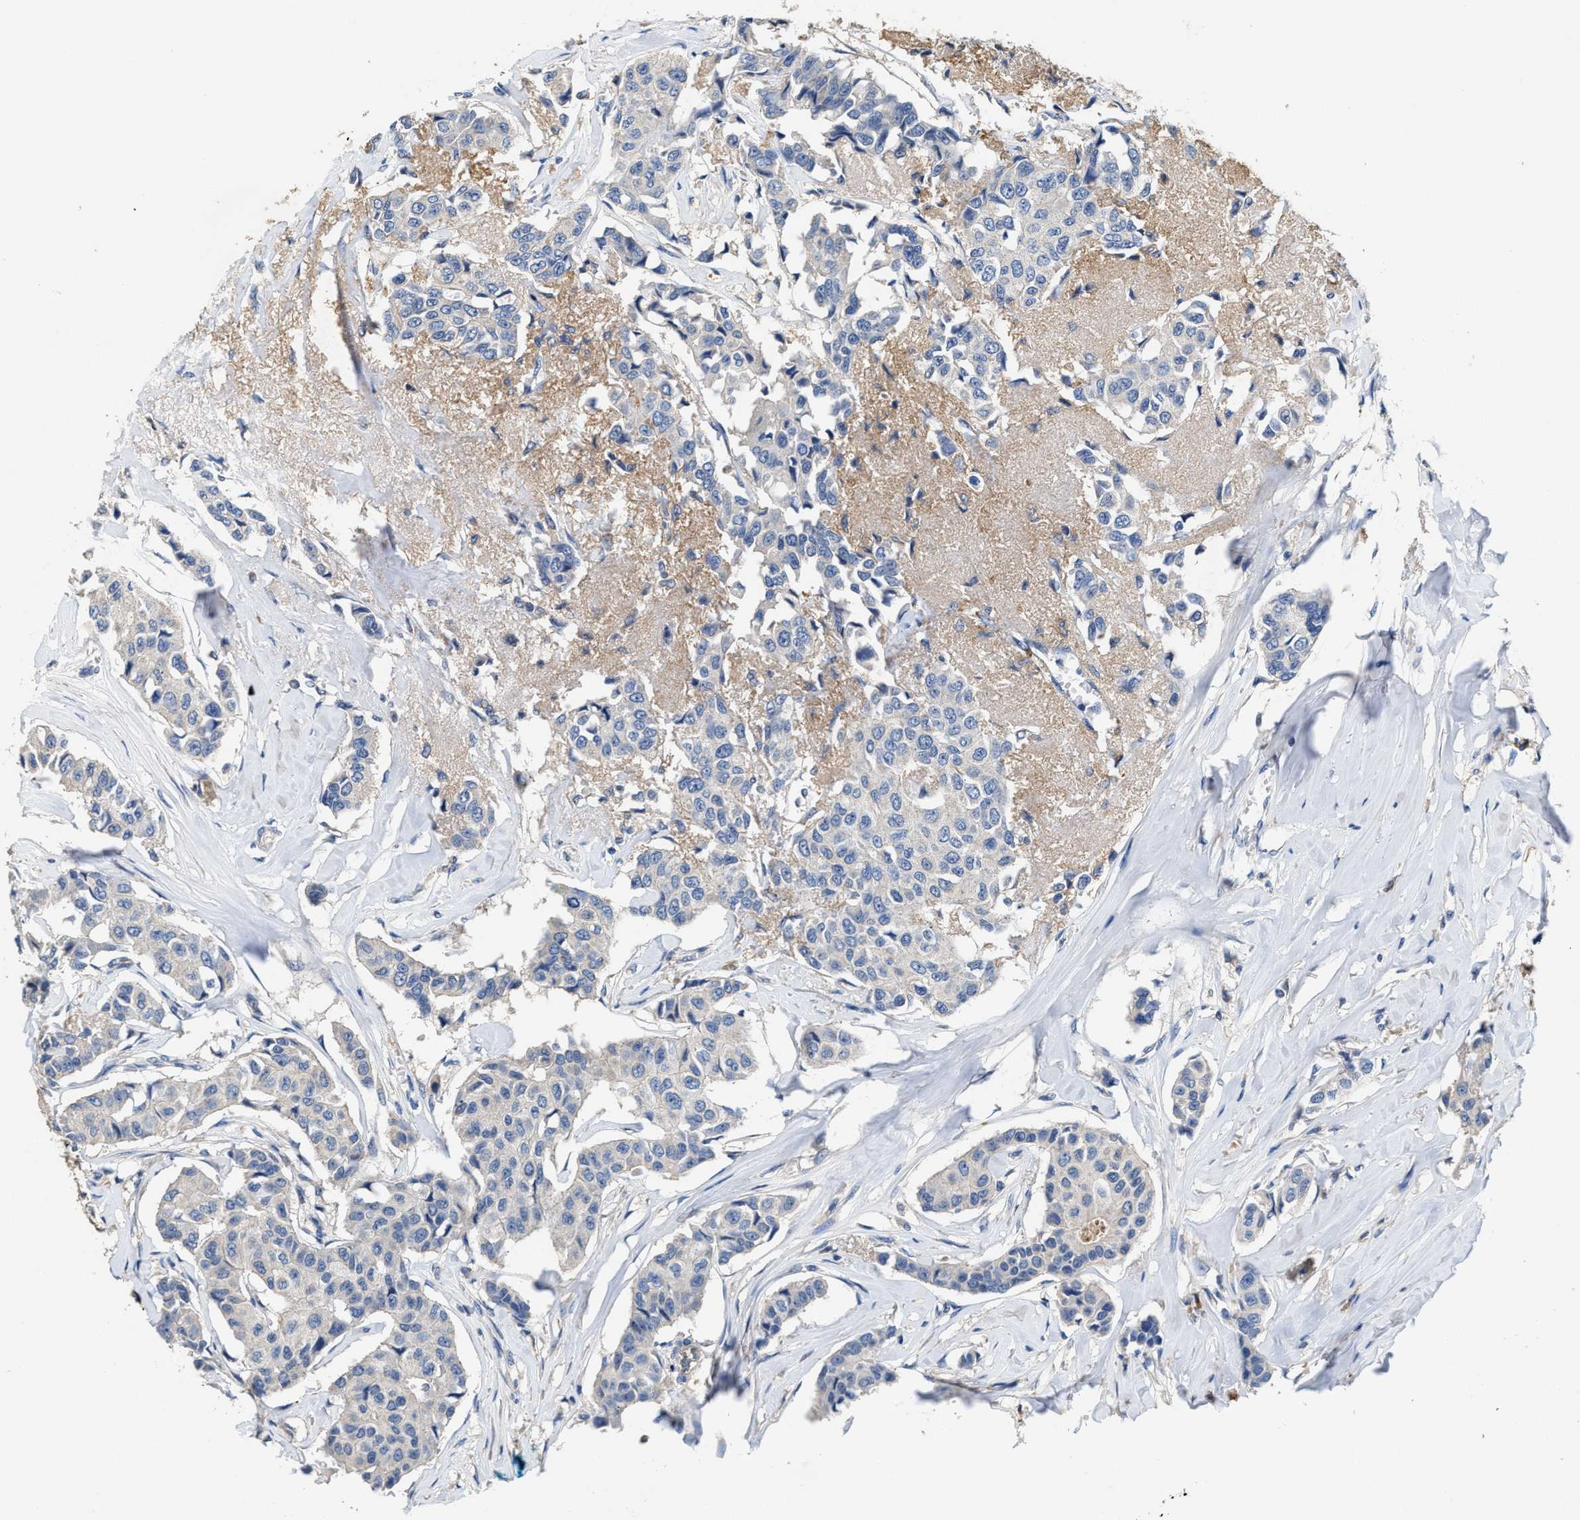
{"staining": {"intensity": "negative", "quantity": "none", "location": "none"}, "tissue": "breast cancer", "cell_type": "Tumor cells", "image_type": "cancer", "snomed": [{"axis": "morphology", "description": "Duct carcinoma"}, {"axis": "topography", "description": "Breast"}], "caption": "Immunohistochemistry (IHC) micrograph of neoplastic tissue: breast cancer stained with DAB shows no significant protein staining in tumor cells.", "gene": "PEG10", "patient": {"sex": "female", "age": 80}}